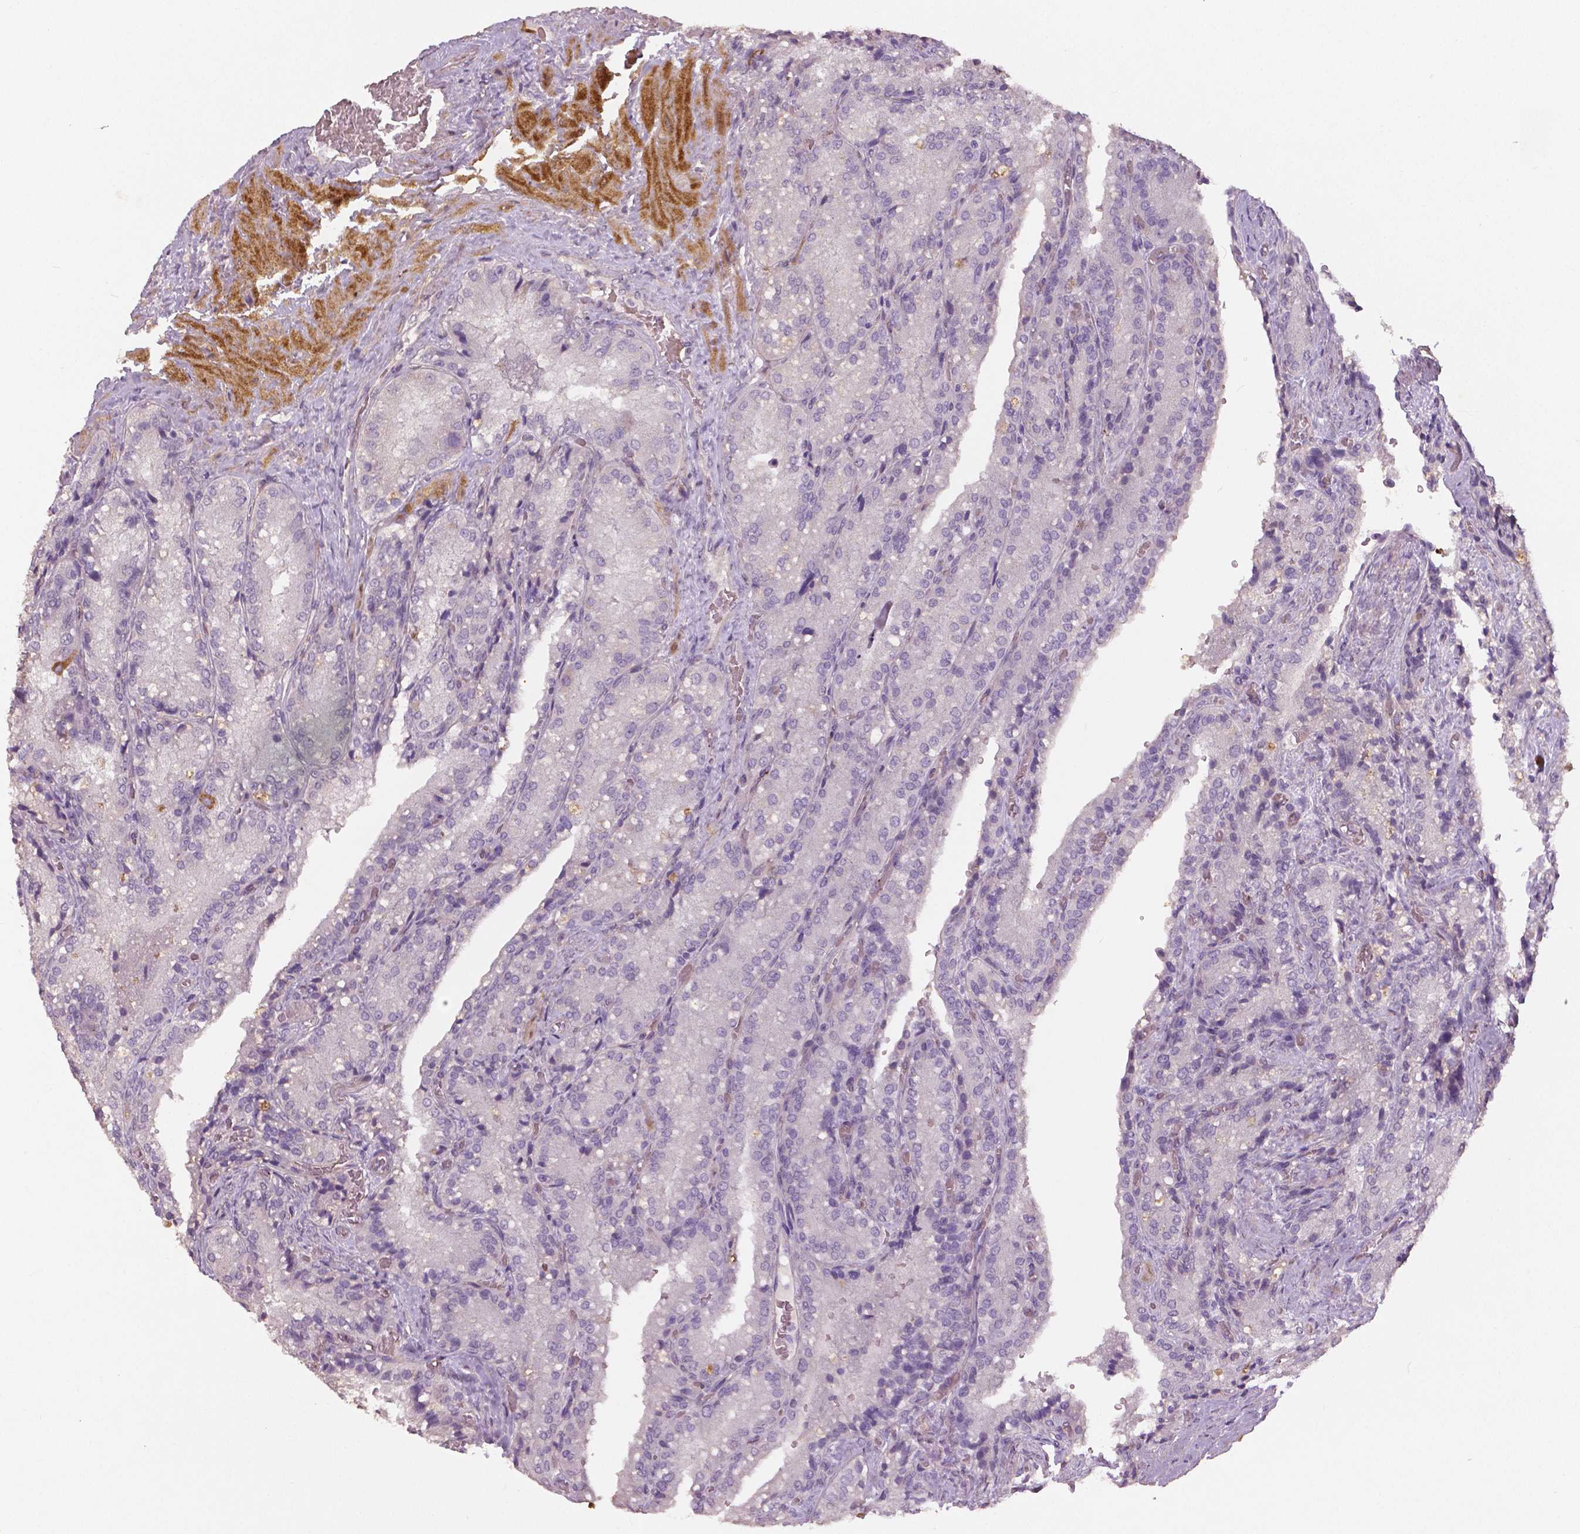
{"staining": {"intensity": "negative", "quantity": "none", "location": "none"}, "tissue": "seminal vesicle", "cell_type": "Glandular cells", "image_type": "normal", "snomed": [{"axis": "morphology", "description": "Normal tissue, NOS"}, {"axis": "topography", "description": "Seminal veicle"}], "caption": "IHC photomicrograph of benign seminal vesicle: seminal vesicle stained with DAB reveals no significant protein expression in glandular cells.", "gene": "FLT1", "patient": {"sex": "male", "age": 57}}